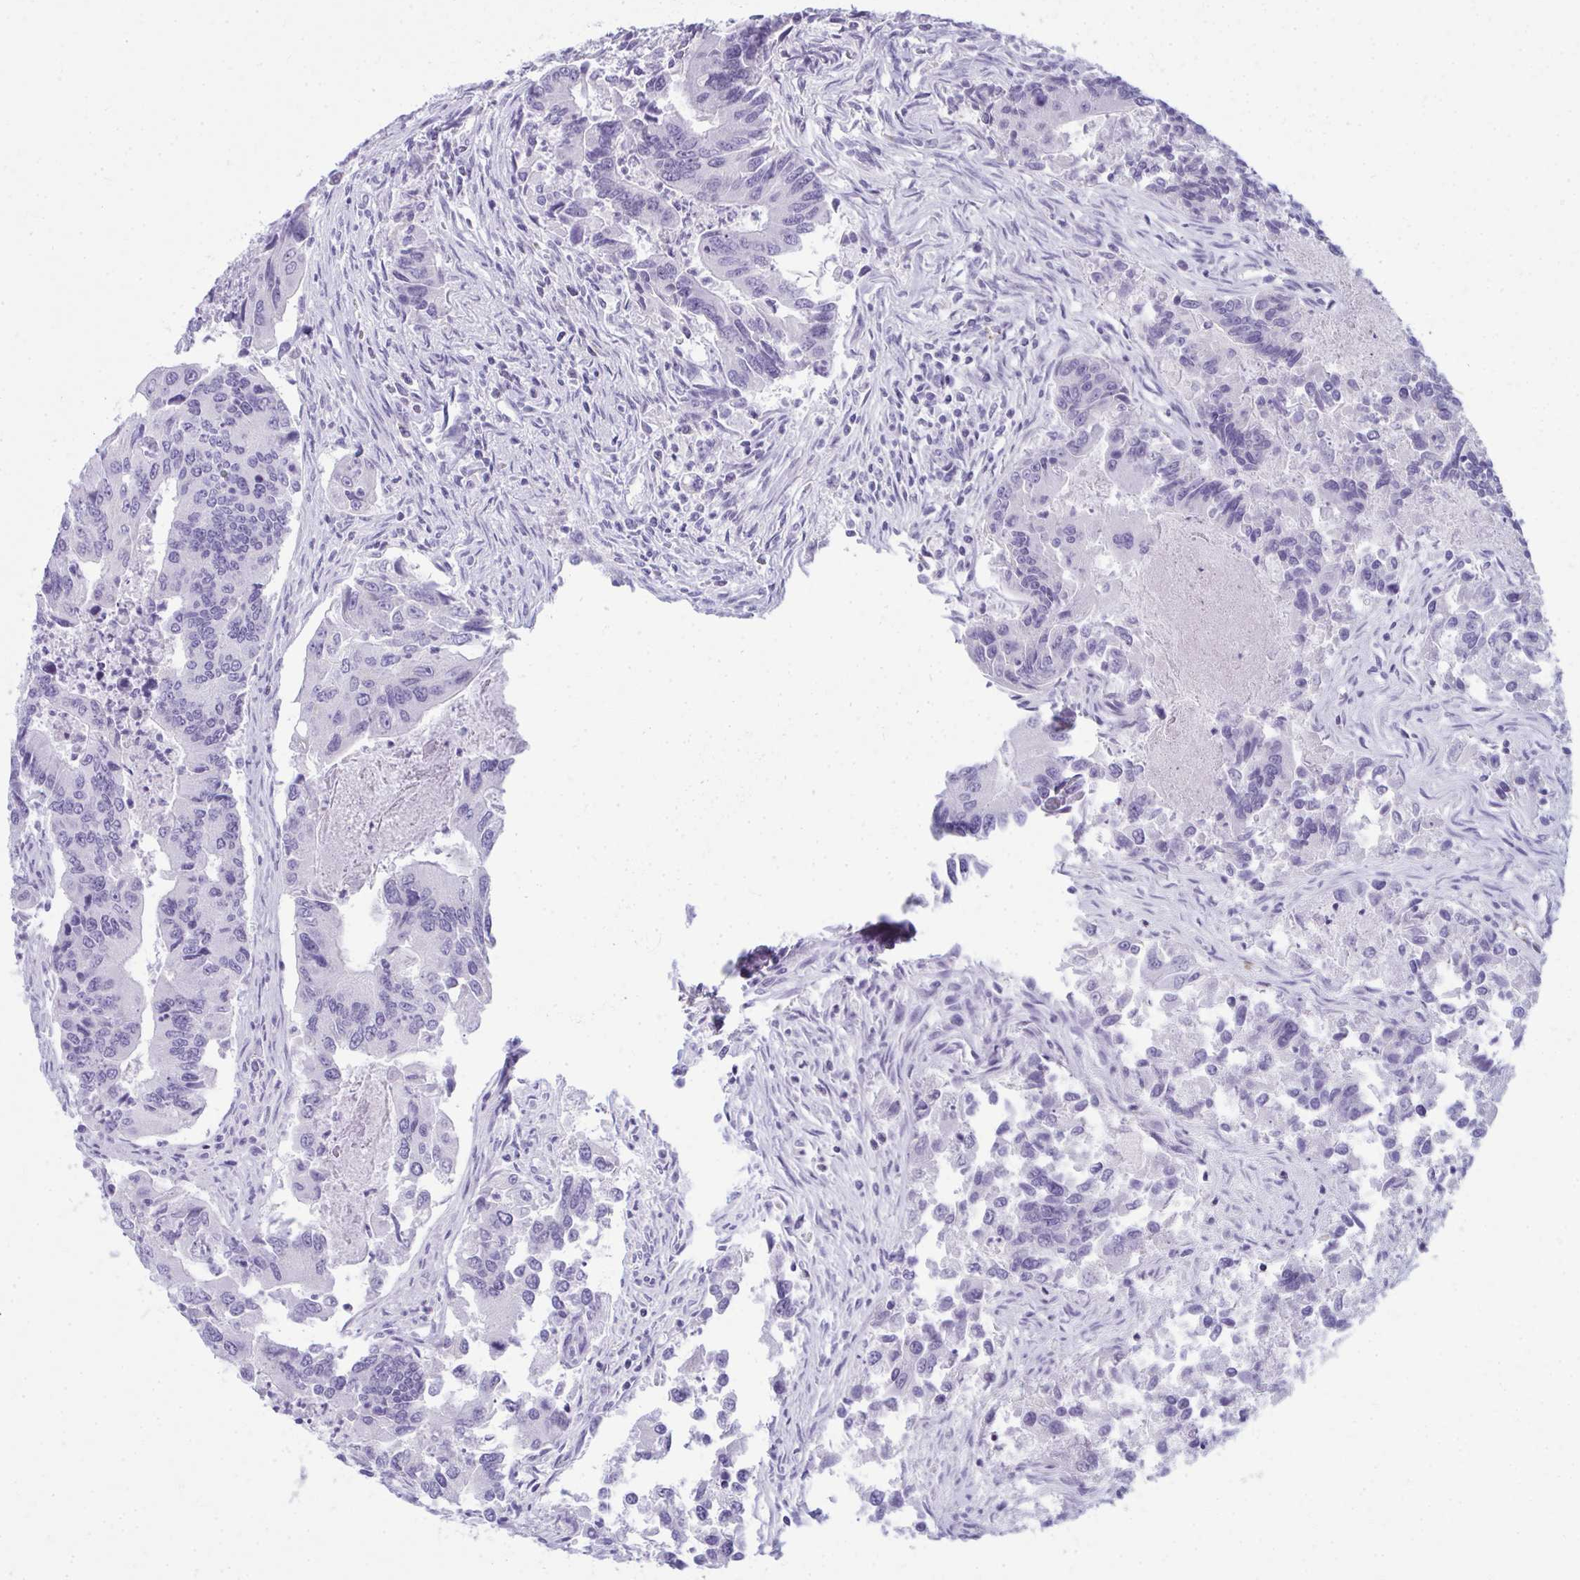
{"staining": {"intensity": "negative", "quantity": "none", "location": "none"}, "tissue": "colorectal cancer", "cell_type": "Tumor cells", "image_type": "cancer", "snomed": [{"axis": "morphology", "description": "Adenocarcinoma, NOS"}, {"axis": "topography", "description": "Colon"}], "caption": "Colorectal cancer stained for a protein using IHC displays no positivity tumor cells.", "gene": "QDPR", "patient": {"sex": "female", "age": 67}}